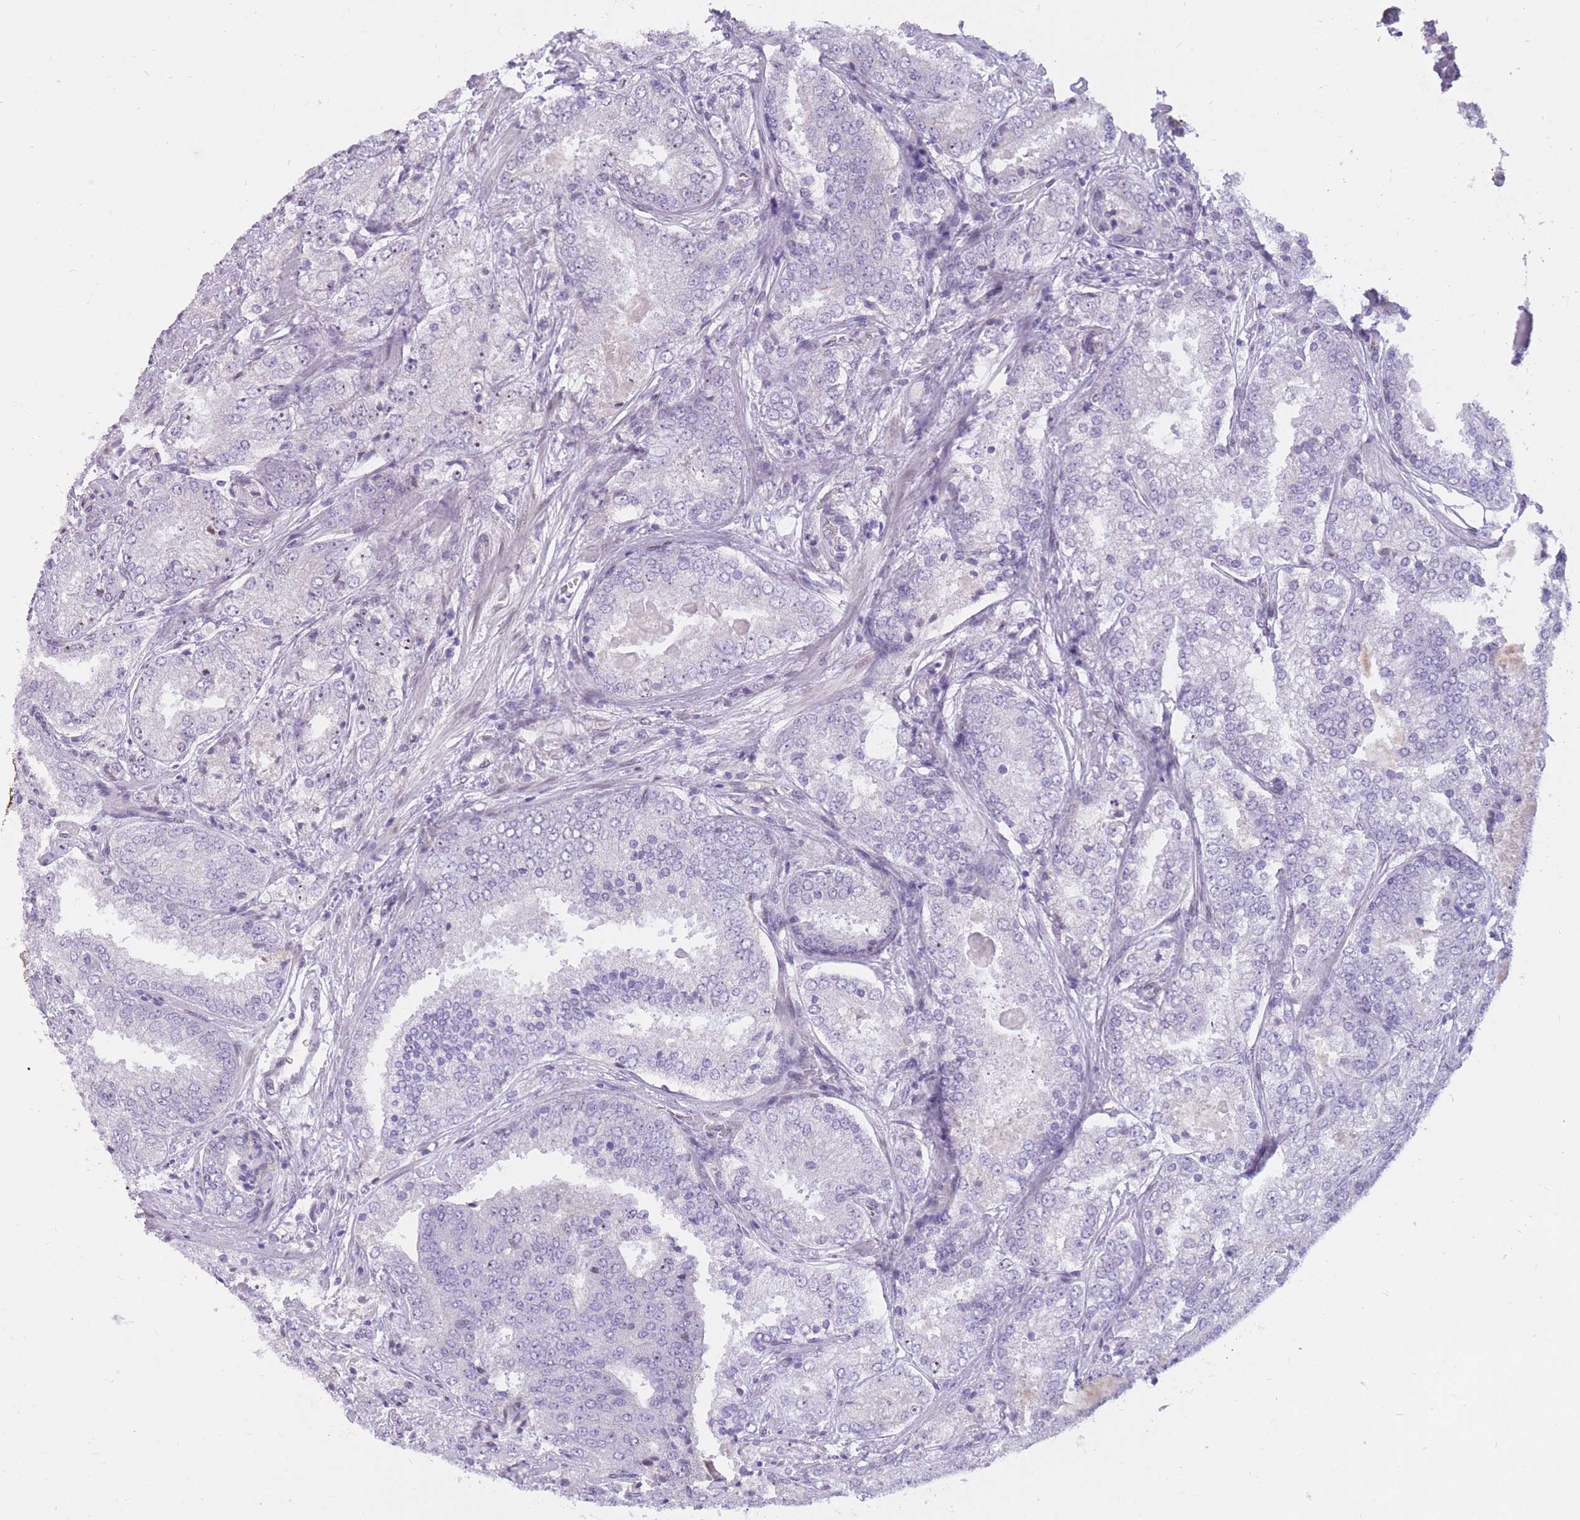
{"staining": {"intensity": "negative", "quantity": "none", "location": "none"}, "tissue": "prostate cancer", "cell_type": "Tumor cells", "image_type": "cancer", "snomed": [{"axis": "morphology", "description": "Adenocarcinoma, High grade"}, {"axis": "topography", "description": "Prostate"}], "caption": "There is no significant expression in tumor cells of prostate cancer (adenocarcinoma (high-grade)). Brightfield microscopy of immunohistochemistry (IHC) stained with DAB (brown) and hematoxylin (blue), captured at high magnification.", "gene": "HOOK2", "patient": {"sex": "male", "age": 63}}